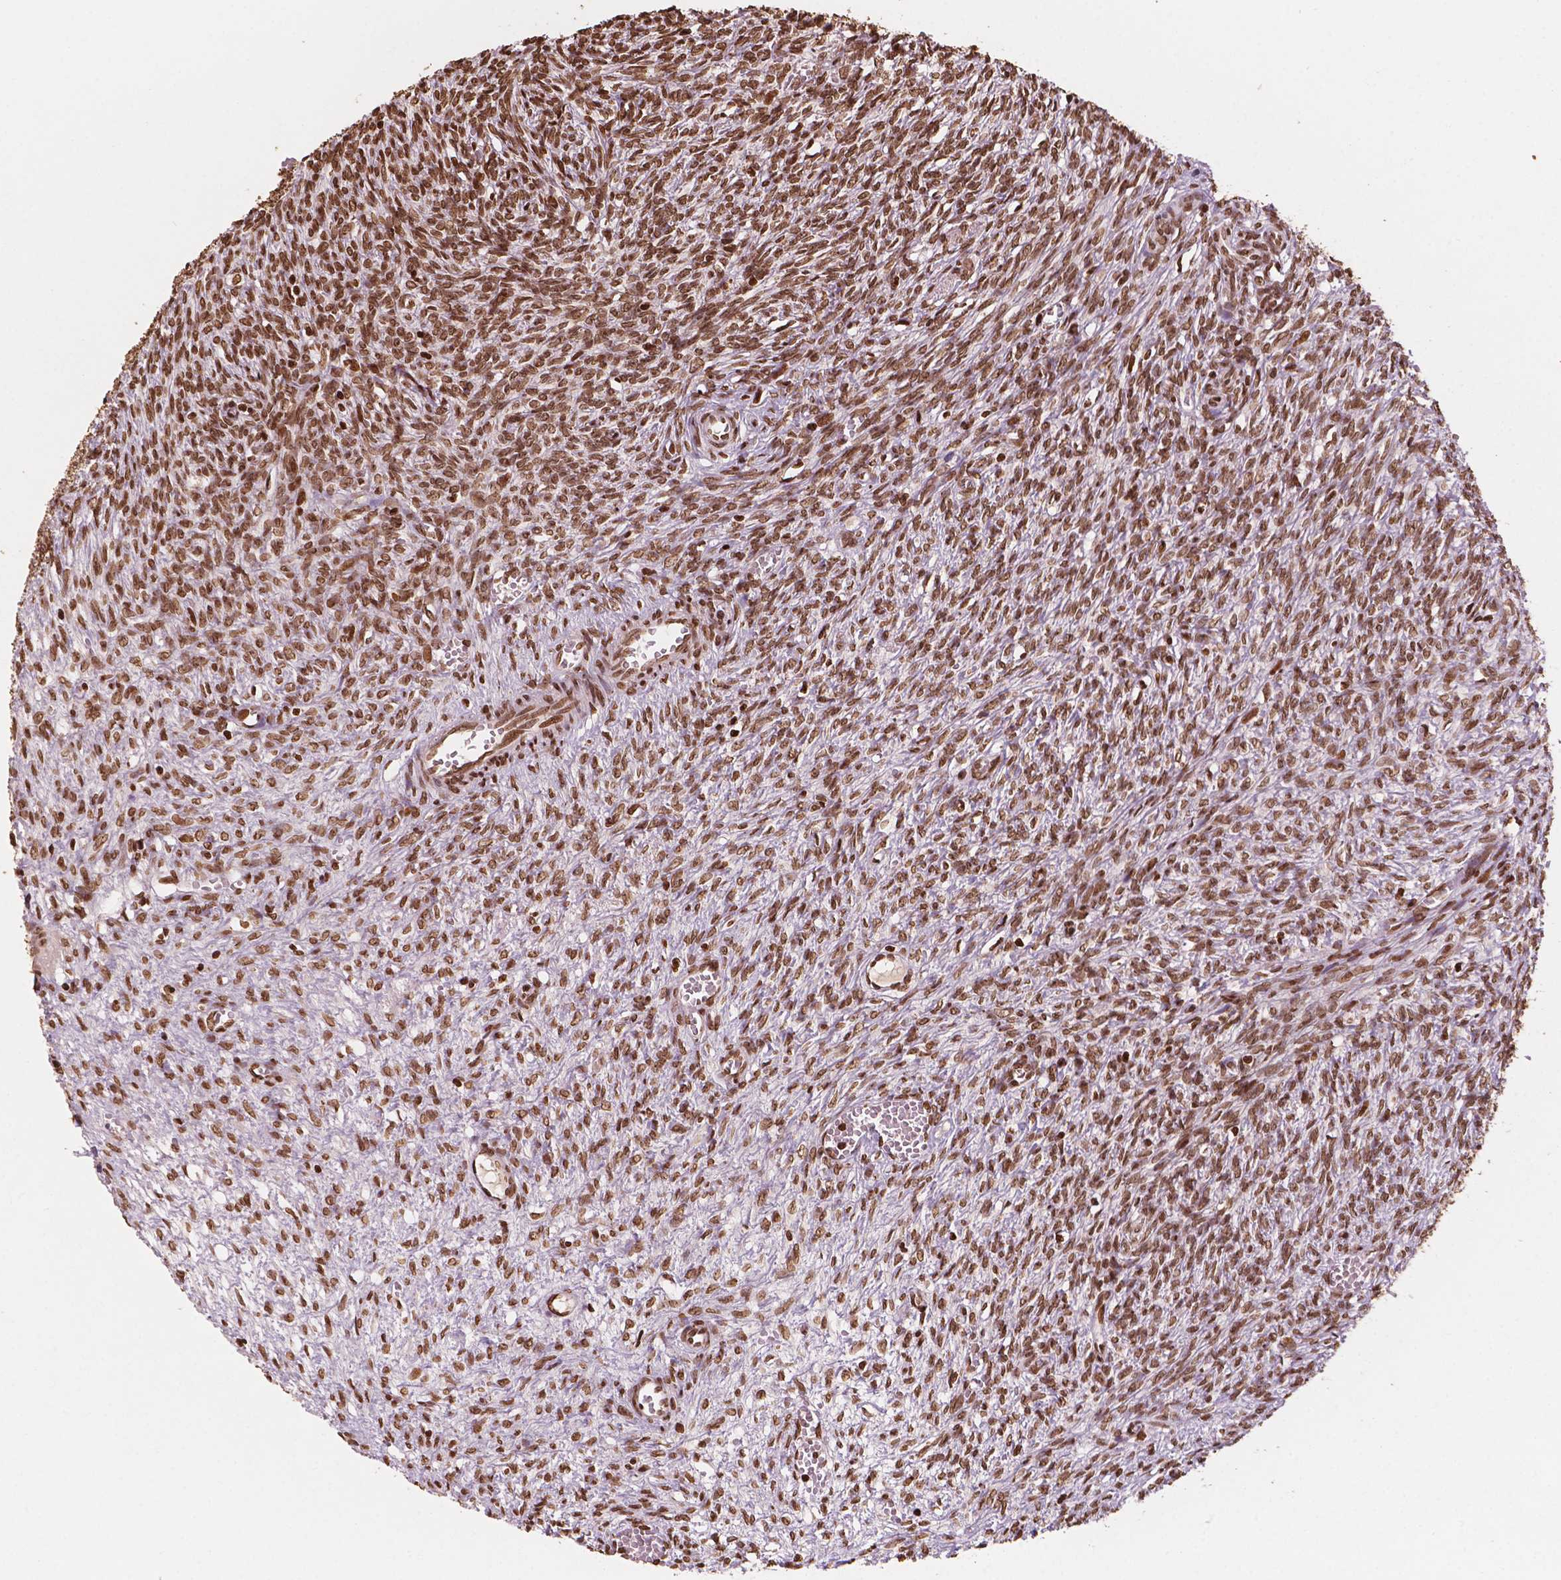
{"staining": {"intensity": "strong", "quantity": ">75%", "location": "nuclear"}, "tissue": "ovary", "cell_type": "Ovarian stroma cells", "image_type": "normal", "snomed": [{"axis": "morphology", "description": "Normal tissue, NOS"}, {"axis": "topography", "description": "Ovary"}], "caption": "An image showing strong nuclear positivity in approximately >75% of ovarian stroma cells in unremarkable ovary, as visualized by brown immunohistochemical staining.", "gene": "H3C7", "patient": {"sex": "female", "age": 46}}